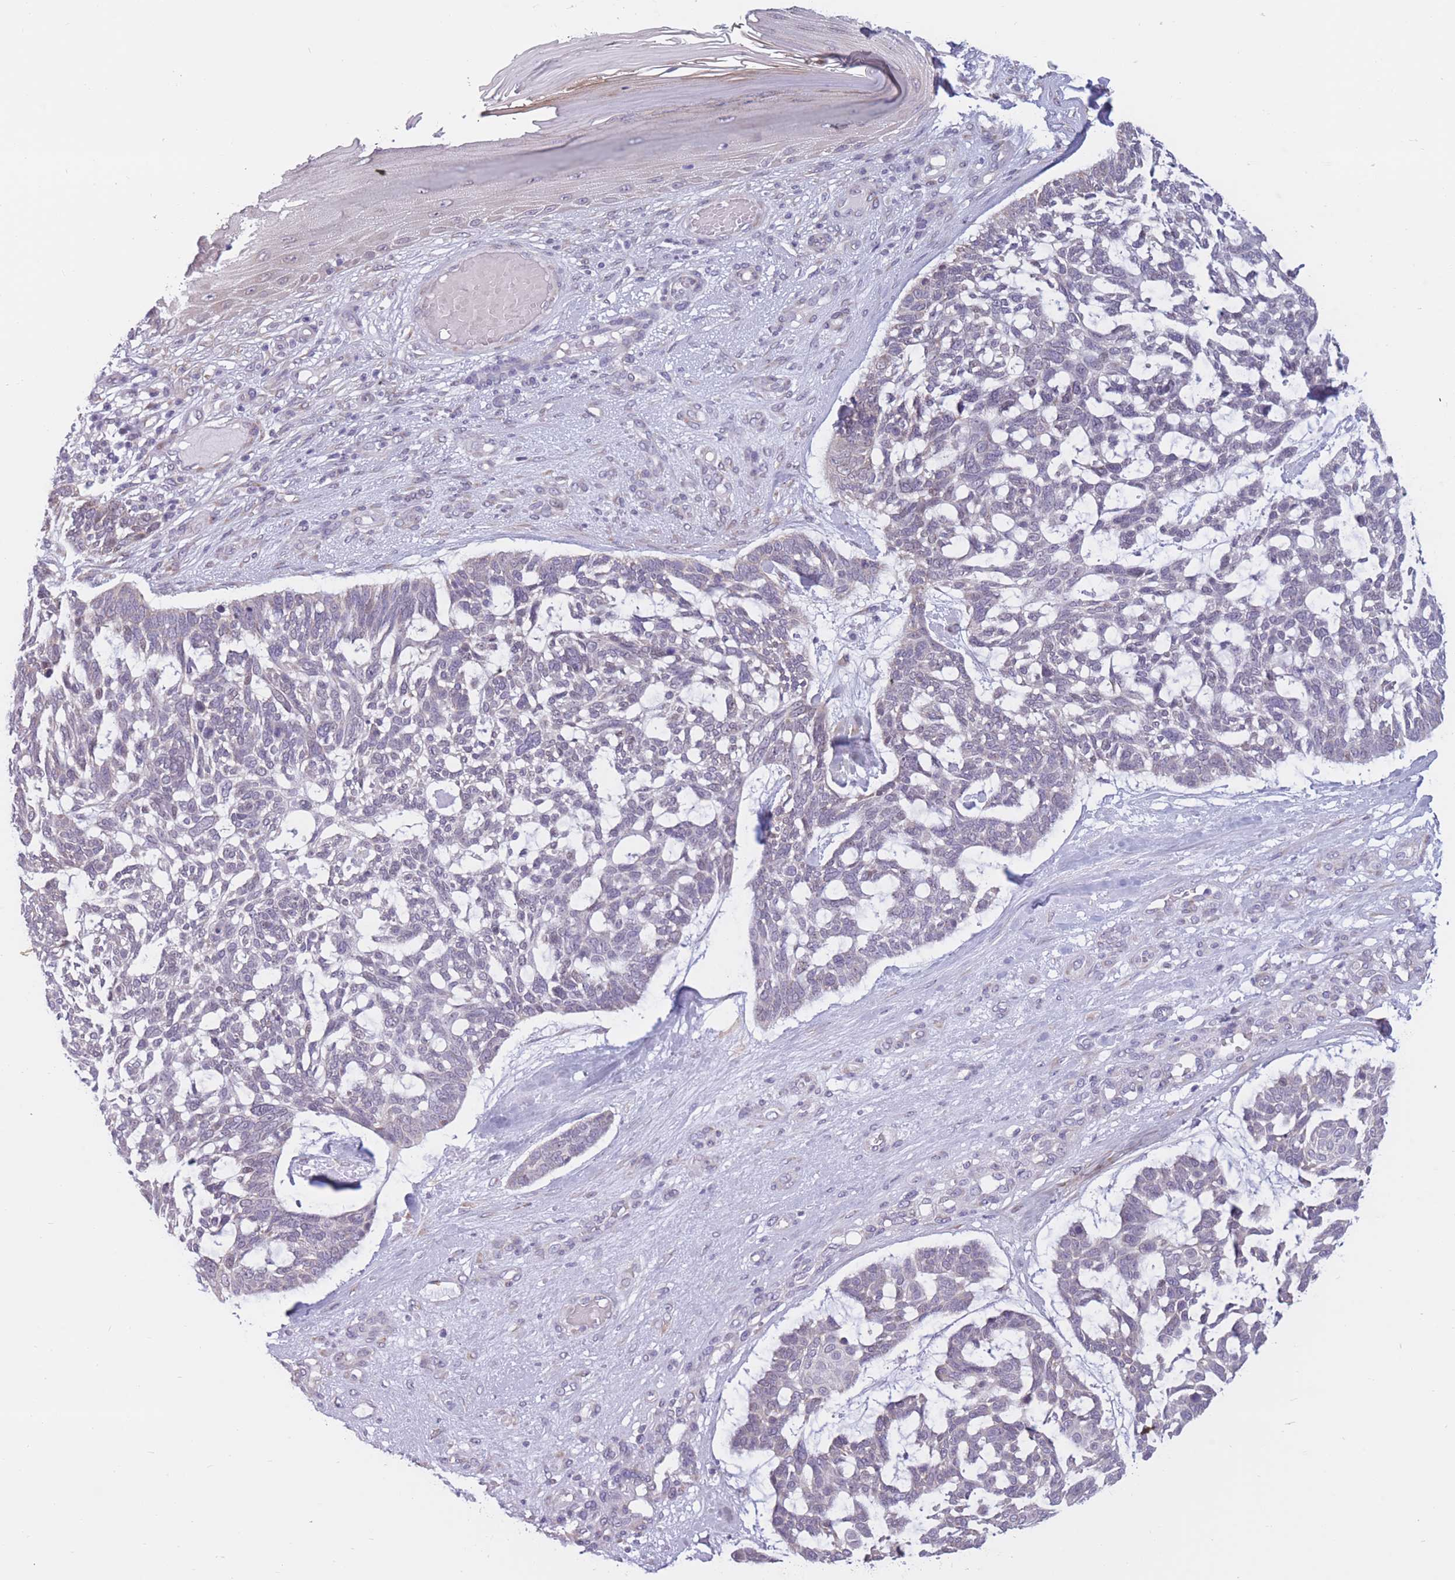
{"staining": {"intensity": "negative", "quantity": "none", "location": "none"}, "tissue": "skin cancer", "cell_type": "Tumor cells", "image_type": "cancer", "snomed": [{"axis": "morphology", "description": "Basal cell carcinoma"}, {"axis": "topography", "description": "Skin"}], "caption": "Immunohistochemistry micrograph of human basal cell carcinoma (skin) stained for a protein (brown), which demonstrates no expression in tumor cells. (DAB immunohistochemistry (IHC) visualized using brightfield microscopy, high magnification).", "gene": "COL27A1", "patient": {"sex": "male", "age": 88}}